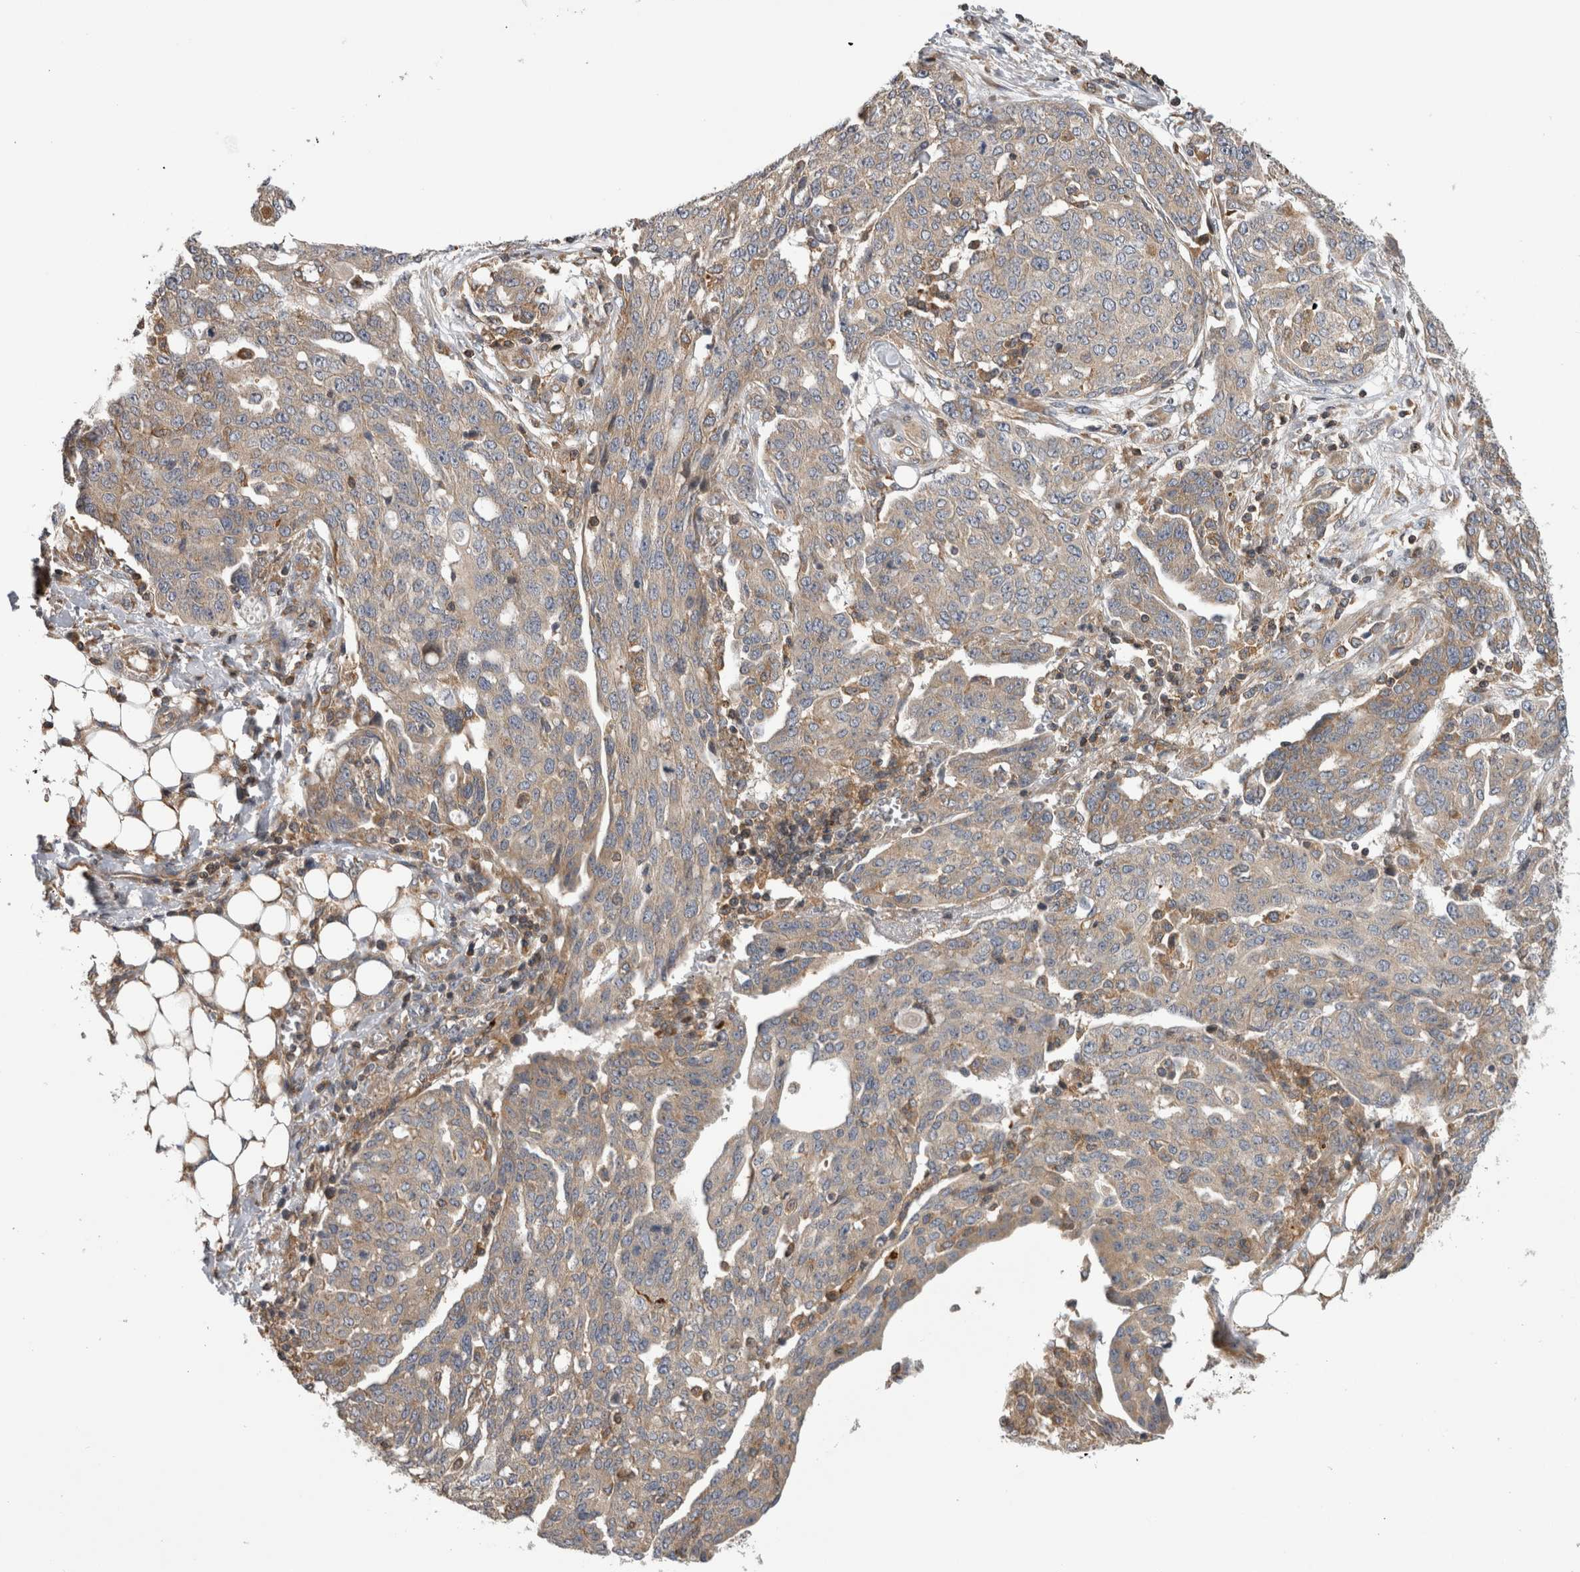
{"staining": {"intensity": "weak", "quantity": ">75%", "location": "cytoplasmic/membranous"}, "tissue": "ovarian cancer", "cell_type": "Tumor cells", "image_type": "cancer", "snomed": [{"axis": "morphology", "description": "Cystadenocarcinoma, serous, NOS"}, {"axis": "topography", "description": "Soft tissue"}, {"axis": "topography", "description": "Ovary"}], "caption": "Immunohistochemical staining of serous cystadenocarcinoma (ovarian) shows weak cytoplasmic/membranous protein positivity in about >75% of tumor cells.", "gene": "GRIK2", "patient": {"sex": "female", "age": 57}}